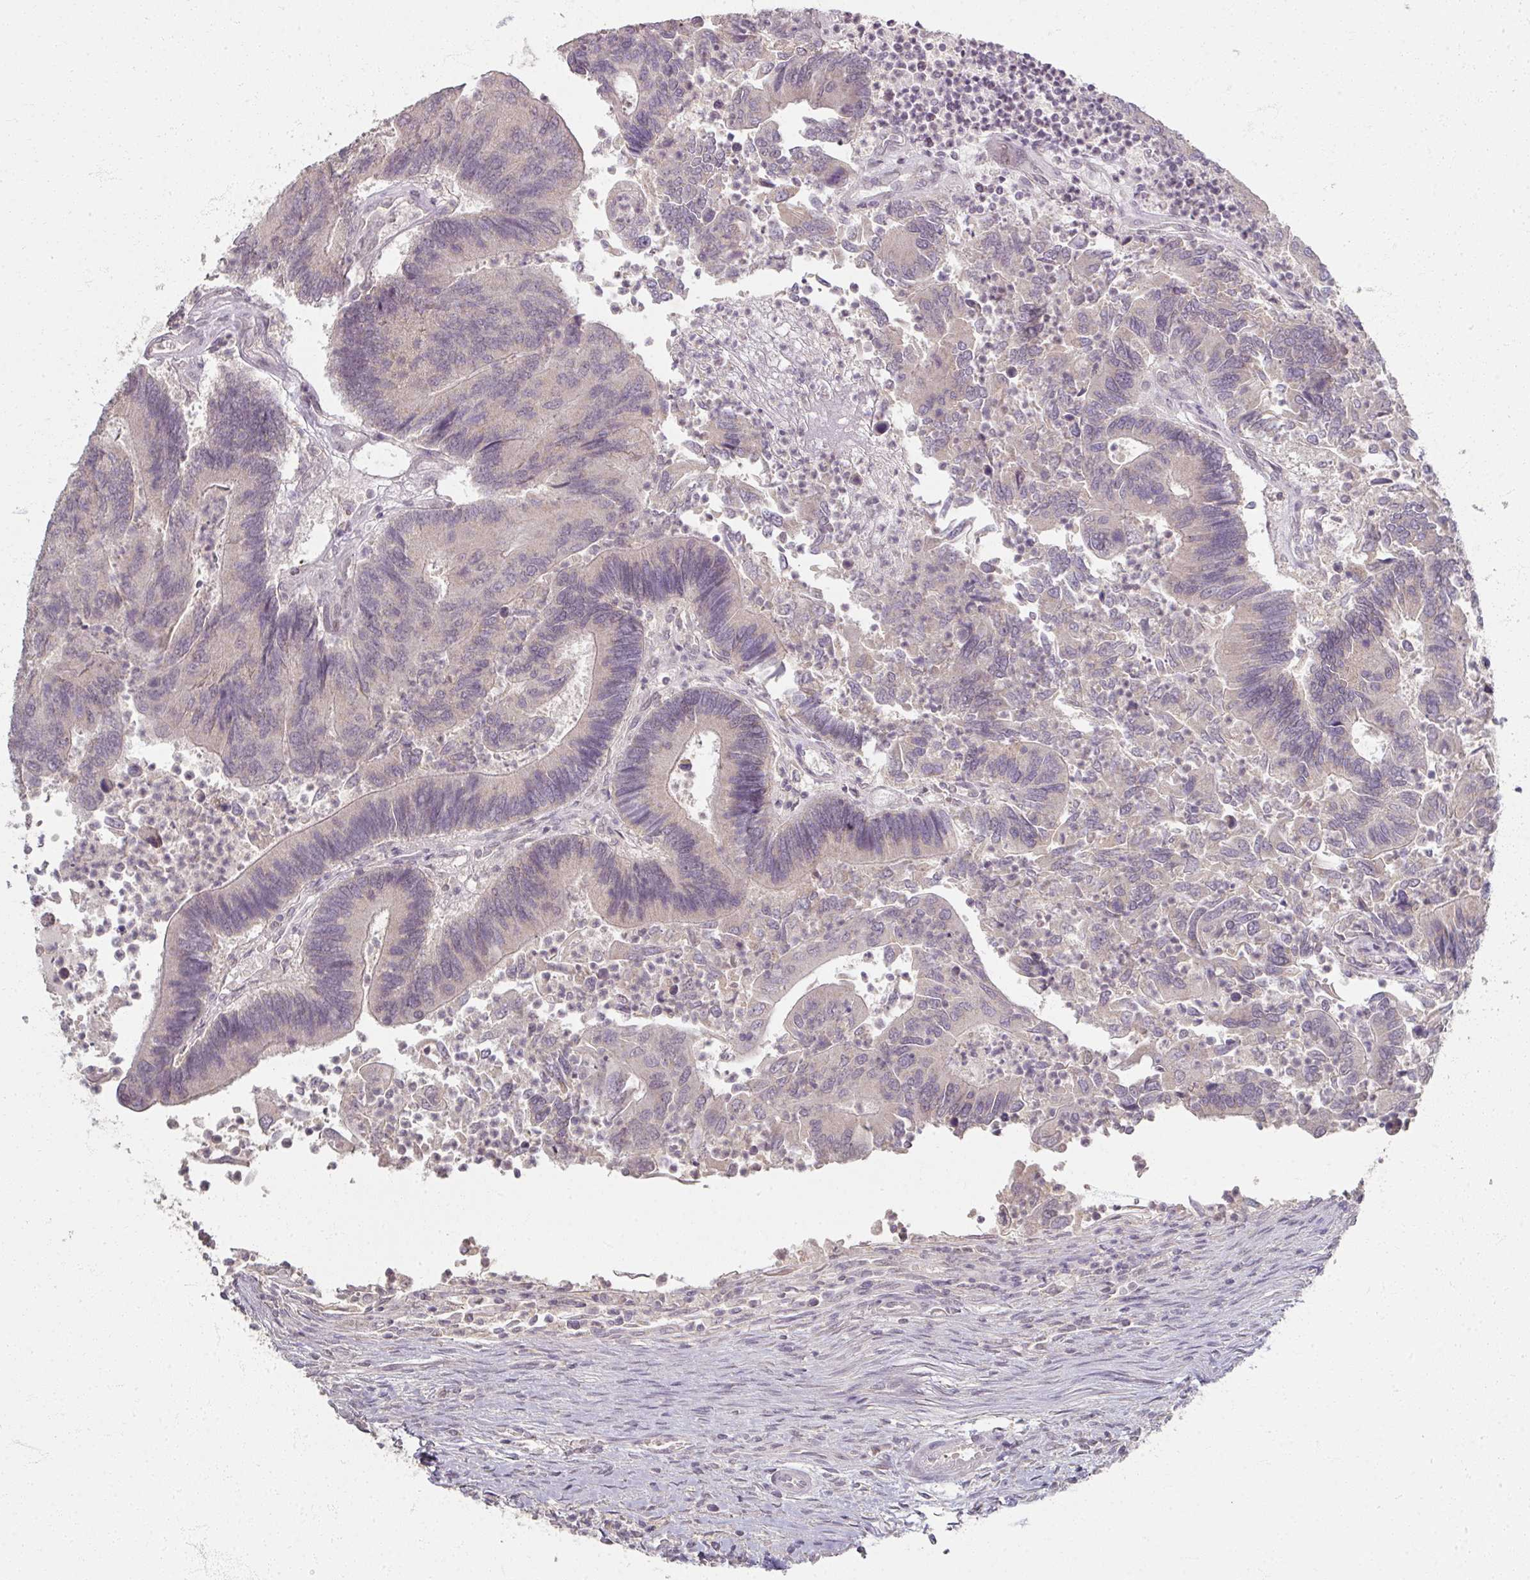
{"staining": {"intensity": "negative", "quantity": "none", "location": "none"}, "tissue": "colorectal cancer", "cell_type": "Tumor cells", "image_type": "cancer", "snomed": [{"axis": "morphology", "description": "Adenocarcinoma, NOS"}, {"axis": "topography", "description": "Colon"}], "caption": "IHC micrograph of neoplastic tissue: human colorectal cancer (adenocarcinoma) stained with DAB (3,3'-diaminobenzidine) reveals no significant protein expression in tumor cells.", "gene": "SOX11", "patient": {"sex": "female", "age": 67}}